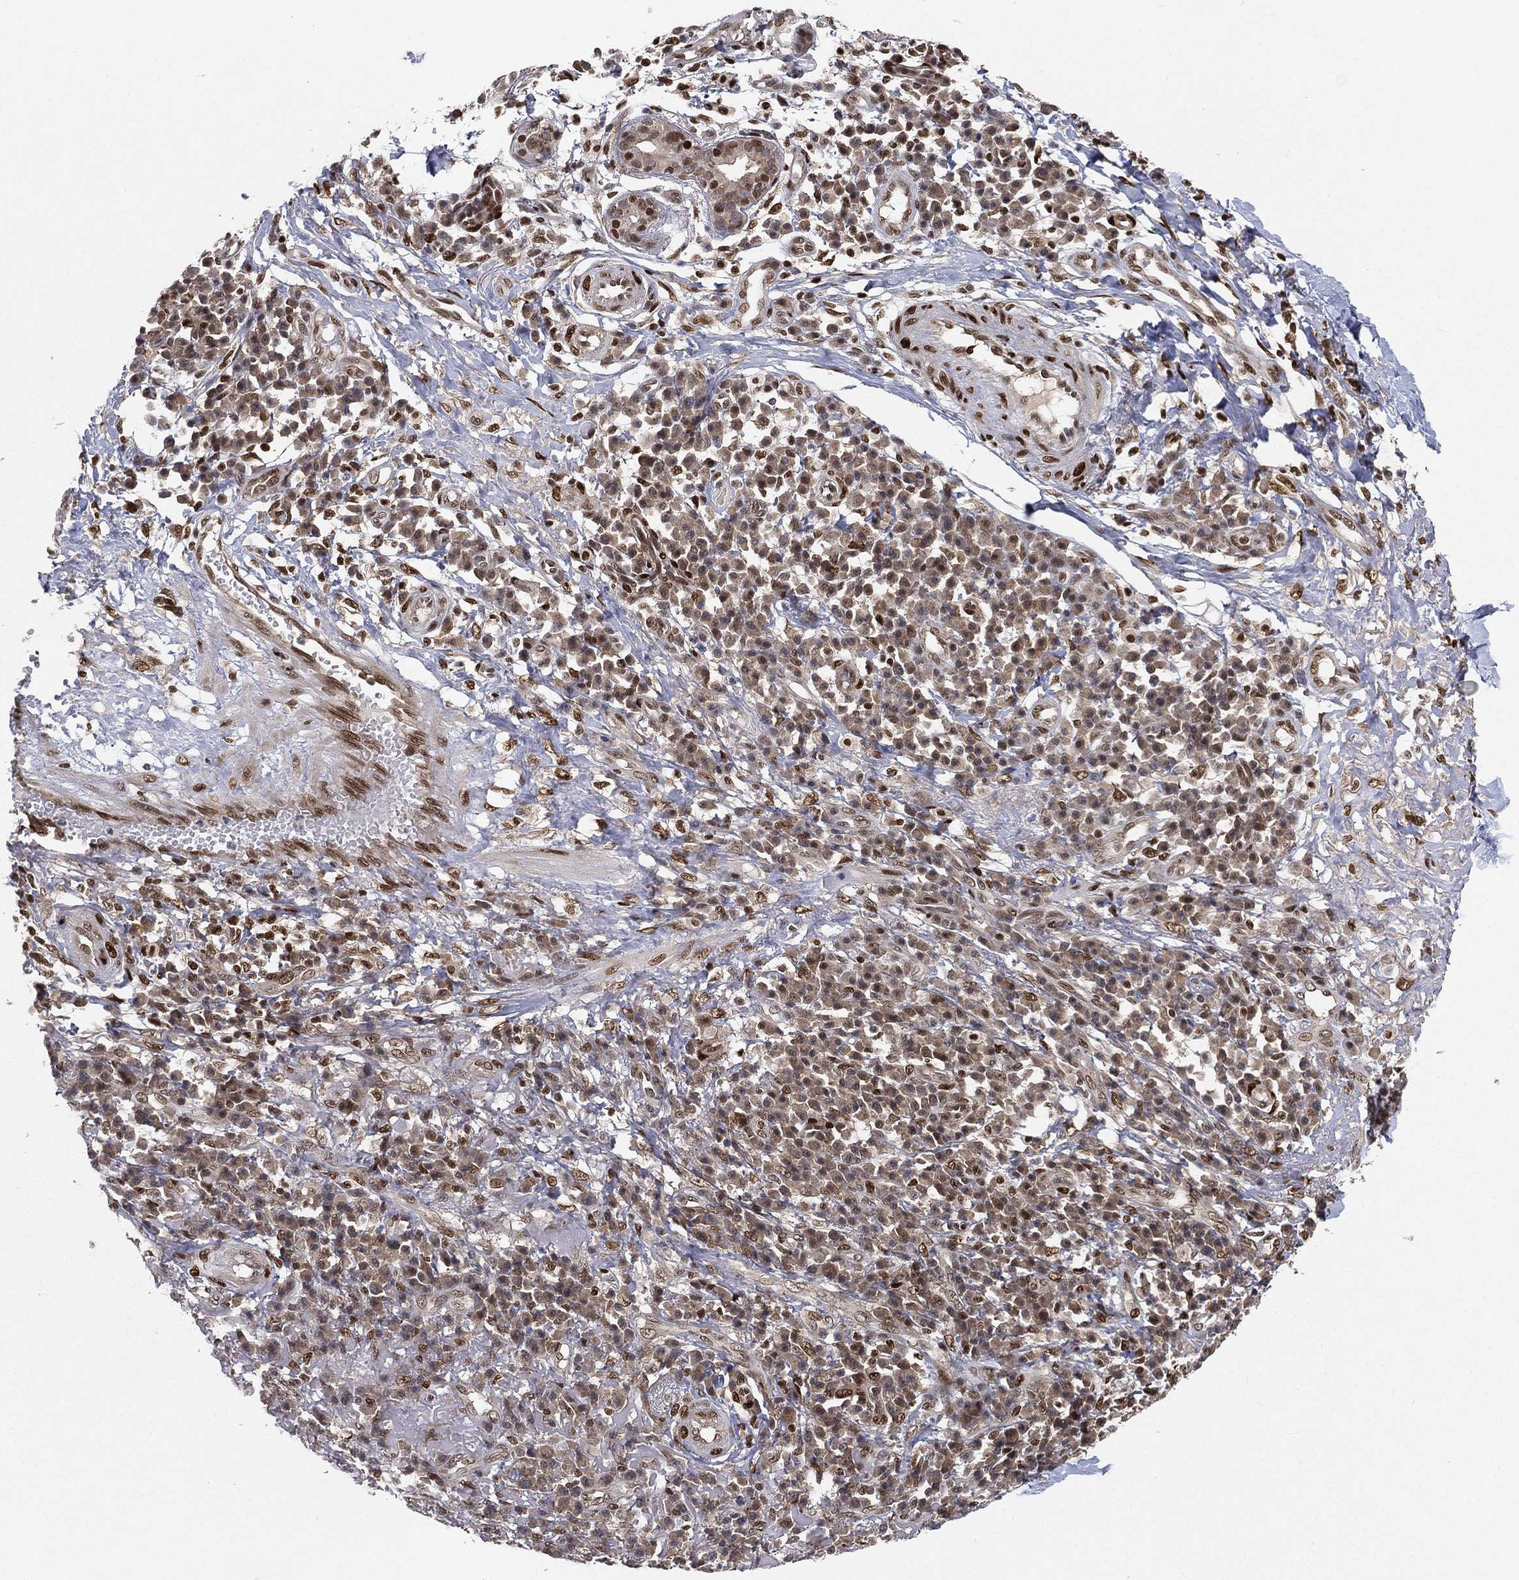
{"staining": {"intensity": "moderate", "quantity": "25%-75%", "location": "nuclear"}, "tissue": "skin cancer", "cell_type": "Tumor cells", "image_type": "cancer", "snomed": [{"axis": "morphology", "description": "Squamous cell carcinoma, NOS"}, {"axis": "topography", "description": "Skin"}], "caption": "Approximately 25%-75% of tumor cells in skin cancer (squamous cell carcinoma) reveal moderate nuclear protein staining as visualized by brown immunohistochemical staining.", "gene": "CRTC3", "patient": {"sex": "male", "age": 92}}